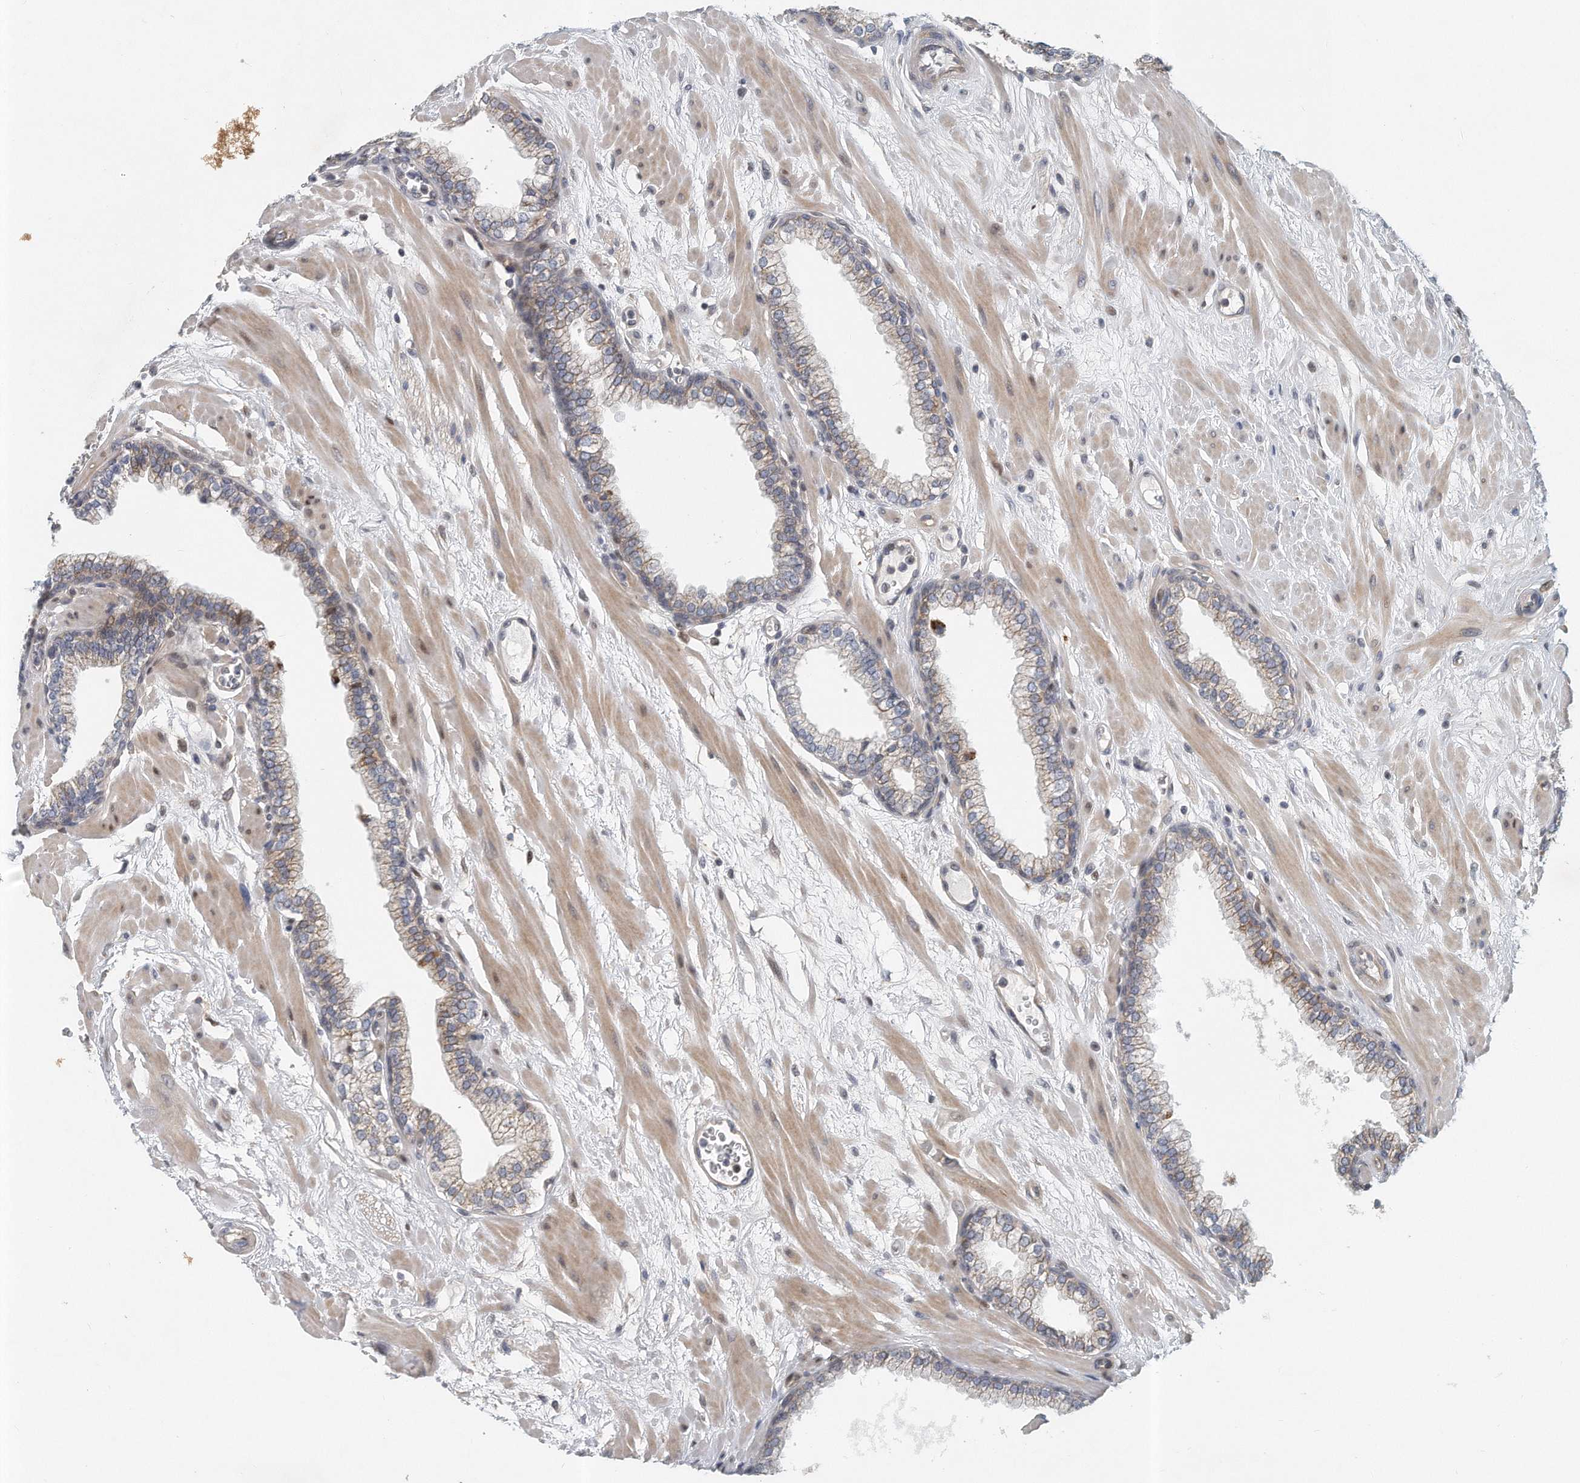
{"staining": {"intensity": "weak", "quantity": ">75%", "location": "cytoplasmic/membranous"}, "tissue": "prostate", "cell_type": "Glandular cells", "image_type": "normal", "snomed": [{"axis": "morphology", "description": "Normal tissue, NOS"}, {"axis": "morphology", "description": "Urothelial carcinoma, Low grade"}, {"axis": "topography", "description": "Urinary bladder"}, {"axis": "topography", "description": "Prostate"}], "caption": "DAB immunohistochemical staining of benign prostate displays weak cytoplasmic/membranous protein expression in about >75% of glandular cells. The protein is shown in brown color, while the nuclei are stained blue.", "gene": "PCDH8", "patient": {"sex": "male", "age": 60}}